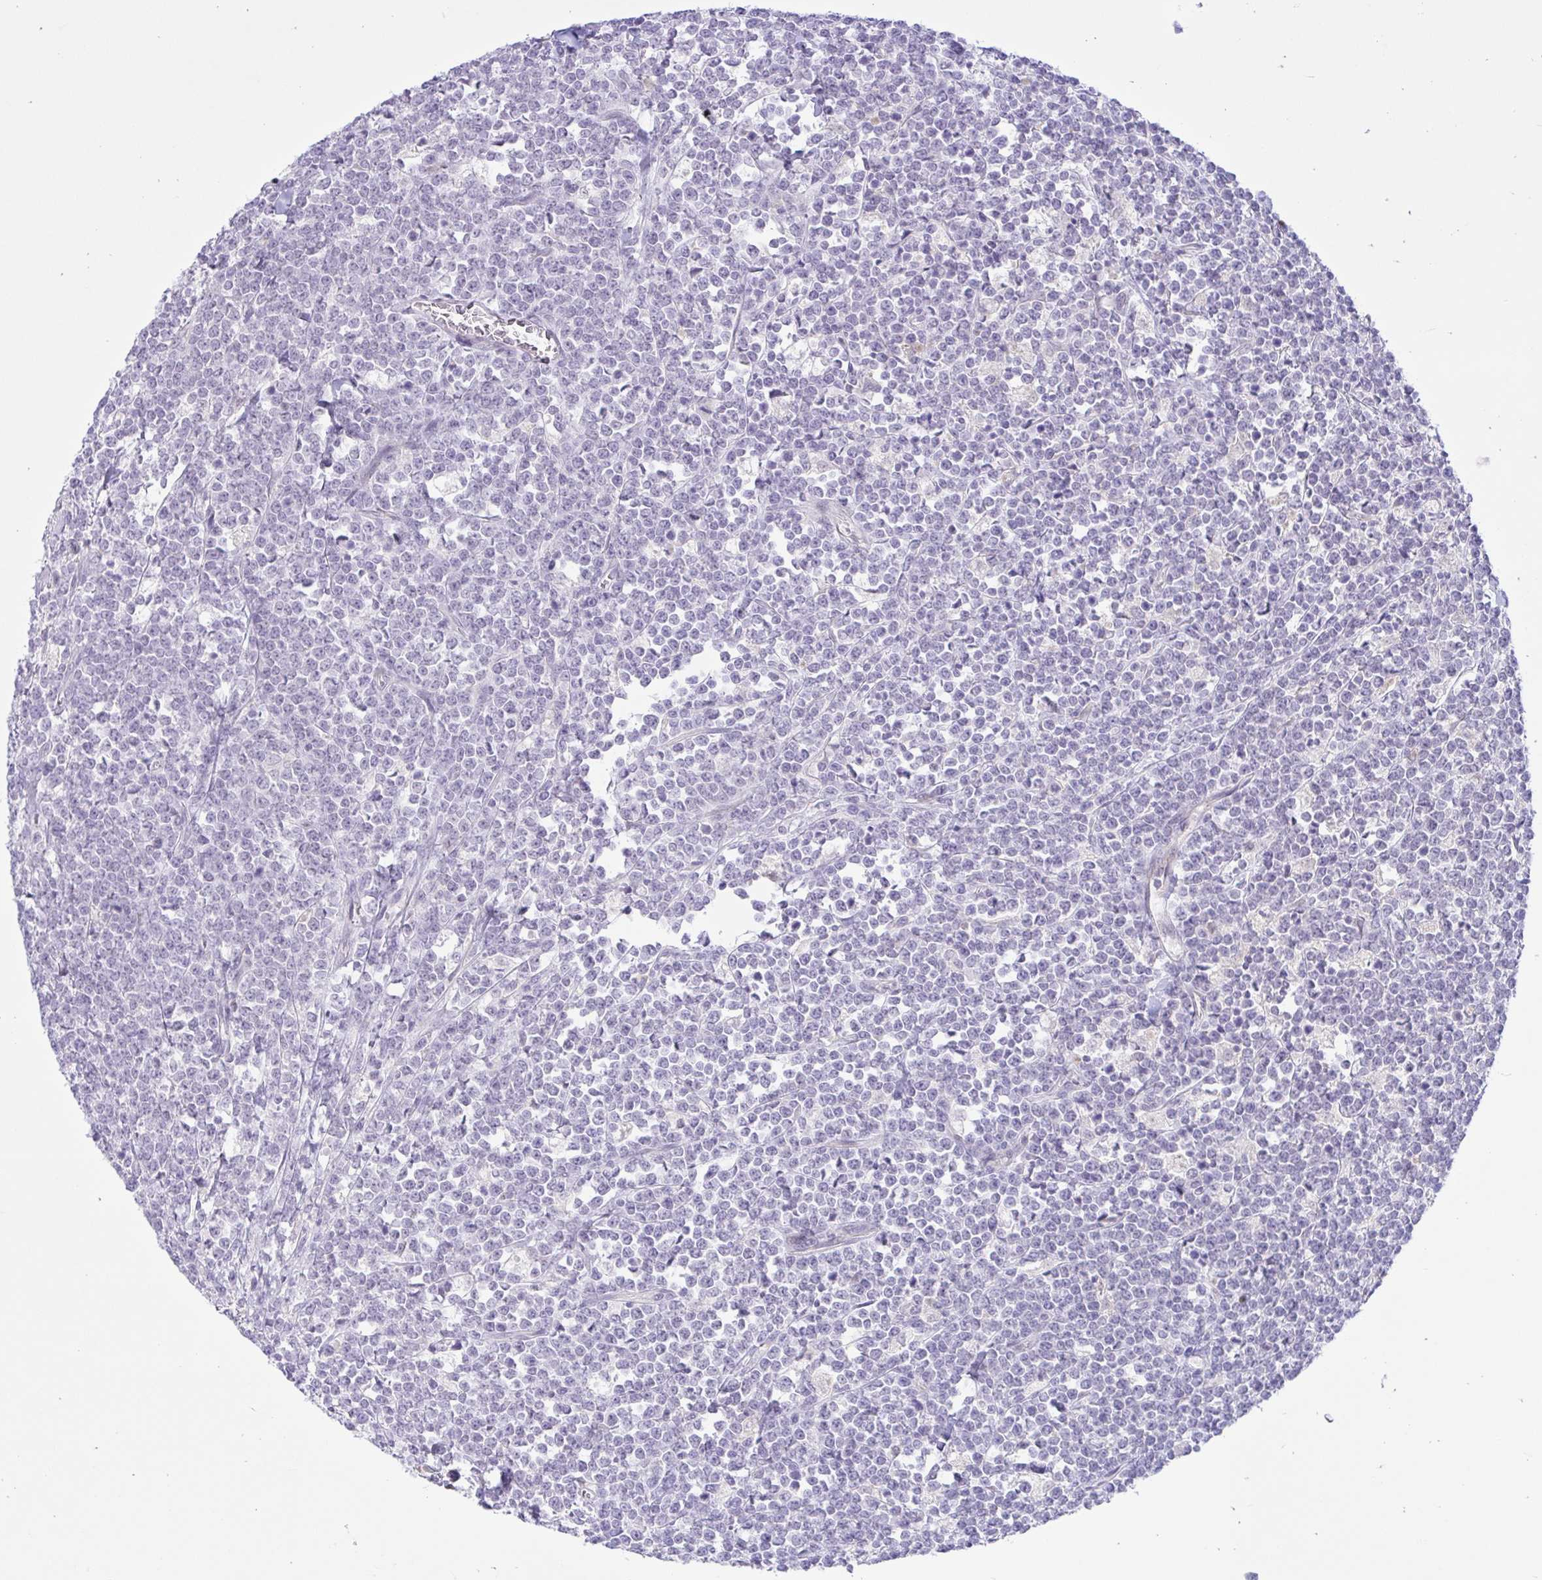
{"staining": {"intensity": "negative", "quantity": "none", "location": "none"}, "tissue": "lymphoma", "cell_type": "Tumor cells", "image_type": "cancer", "snomed": [{"axis": "morphology", "description": "Malignant lymphoma, non-Hodgkin's type, High grade"}, {"axis": "topography", "description": "Small intestine"}, {"axis": "topography", "description": "Colon"}], "caption": "An immunohistochemistry photomicrograph of high-grade malignant lymphoma, non-Hodgkin's type is shown. There is no staining in tumor cells of high-grade malignant lymphoma, non-Hodgkin's type.", "gene": "ZNF101", "patient": {"sex": "male", "age": 8}}